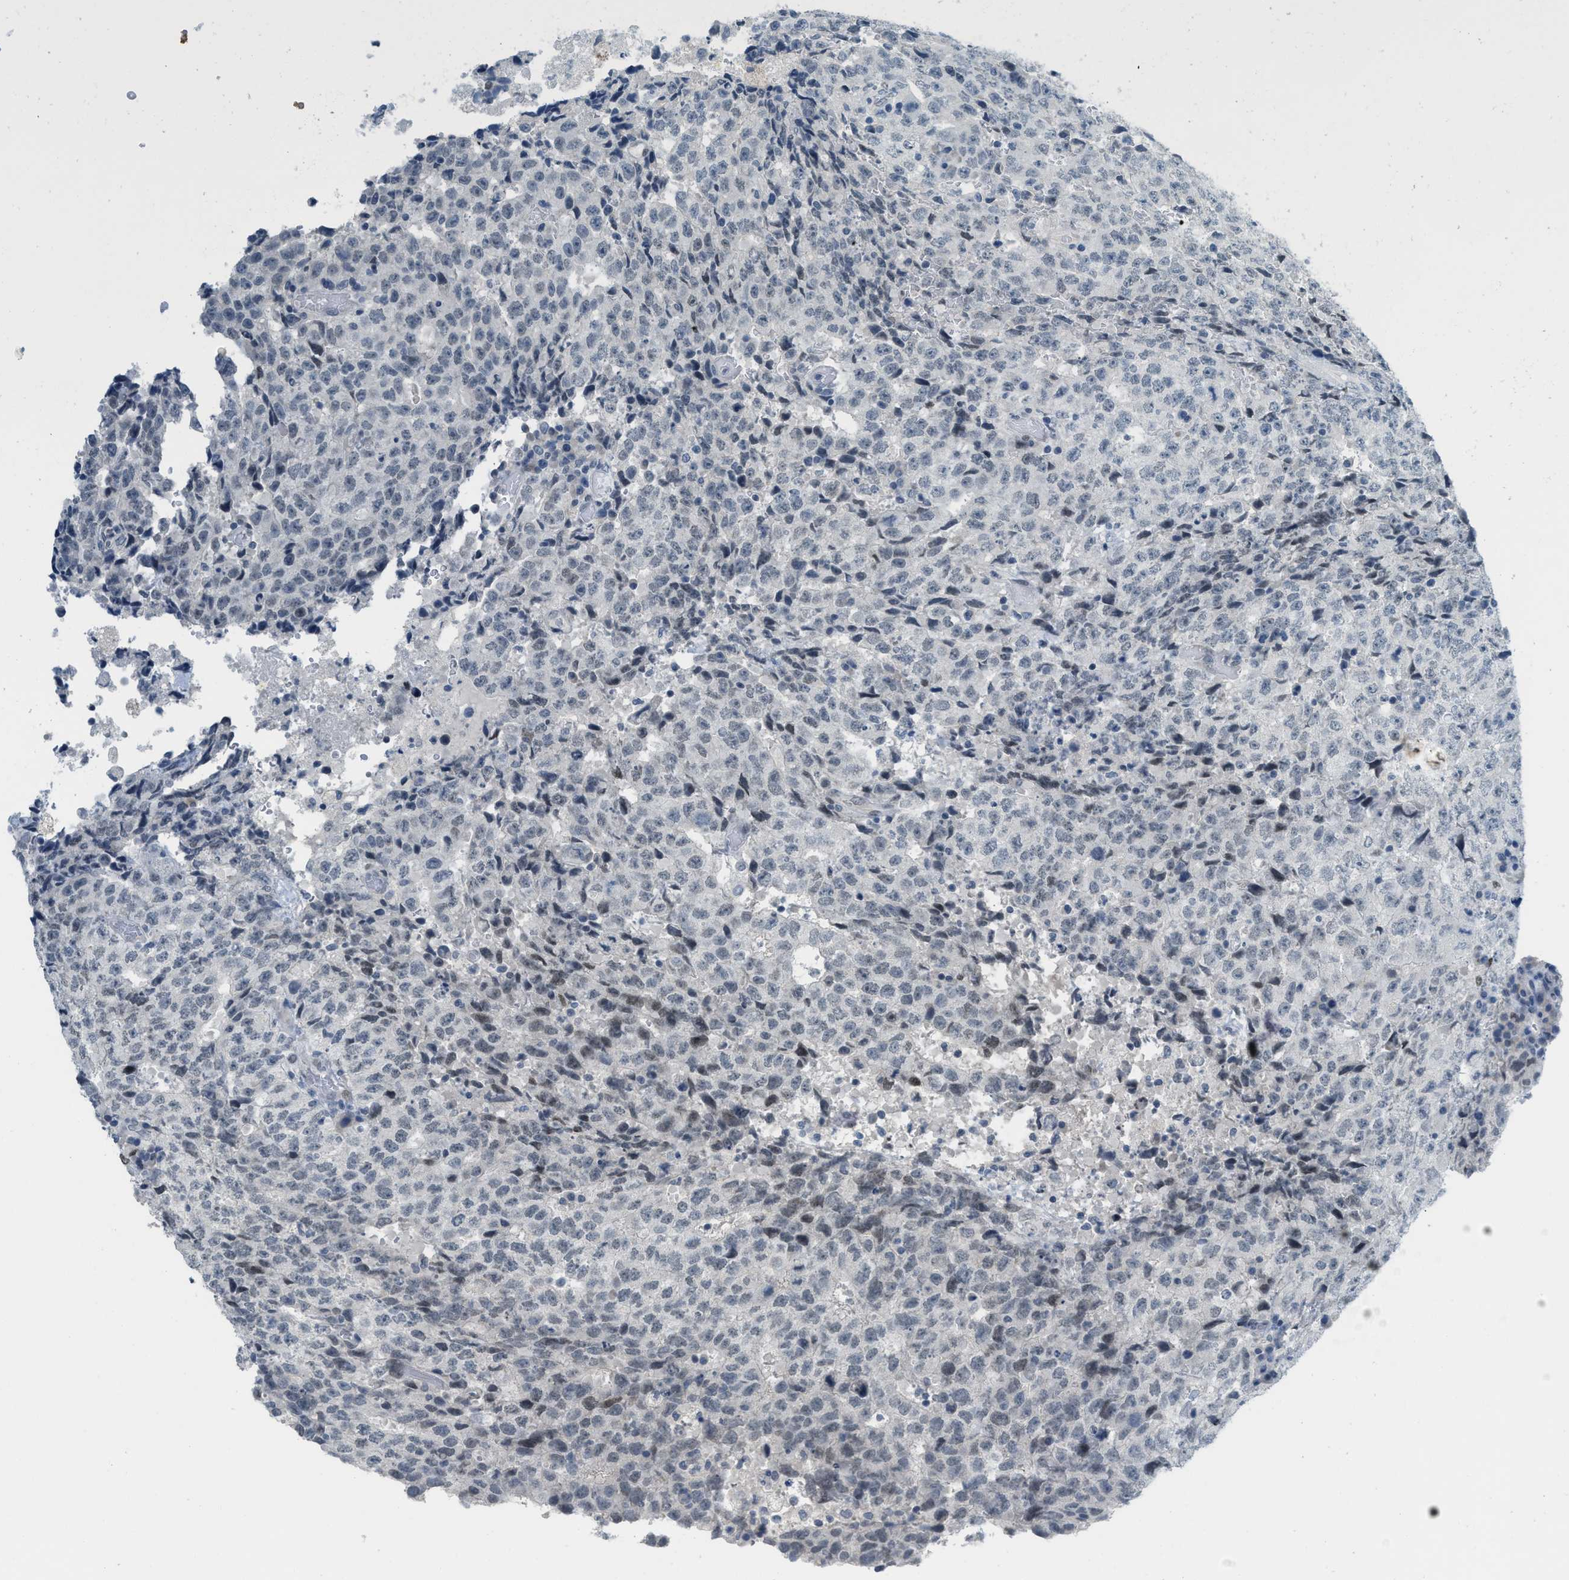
{"staining": {"intensity": "moderate", "quantity": "<25%", "location": "nuclear"}, "tissue": "testis cancer", "cell_type": "Tumor cells", "image_type": "cancer", "snomed": [{"axis": "morphology", "description": "Necrosis, NOS"}, {"axis": "morphology", "description": "Carcinoma, Embryonal, NOS"}, {"axis": "topography", "description": "Testis"}], "caption": "Testis cancer was stained to show a protein in brown. There is low levels of moderate nuclear expression in approximately <25% of tumor cells.", "gene": "PBX1", "patient": {"sex": "male", "age": 19}}